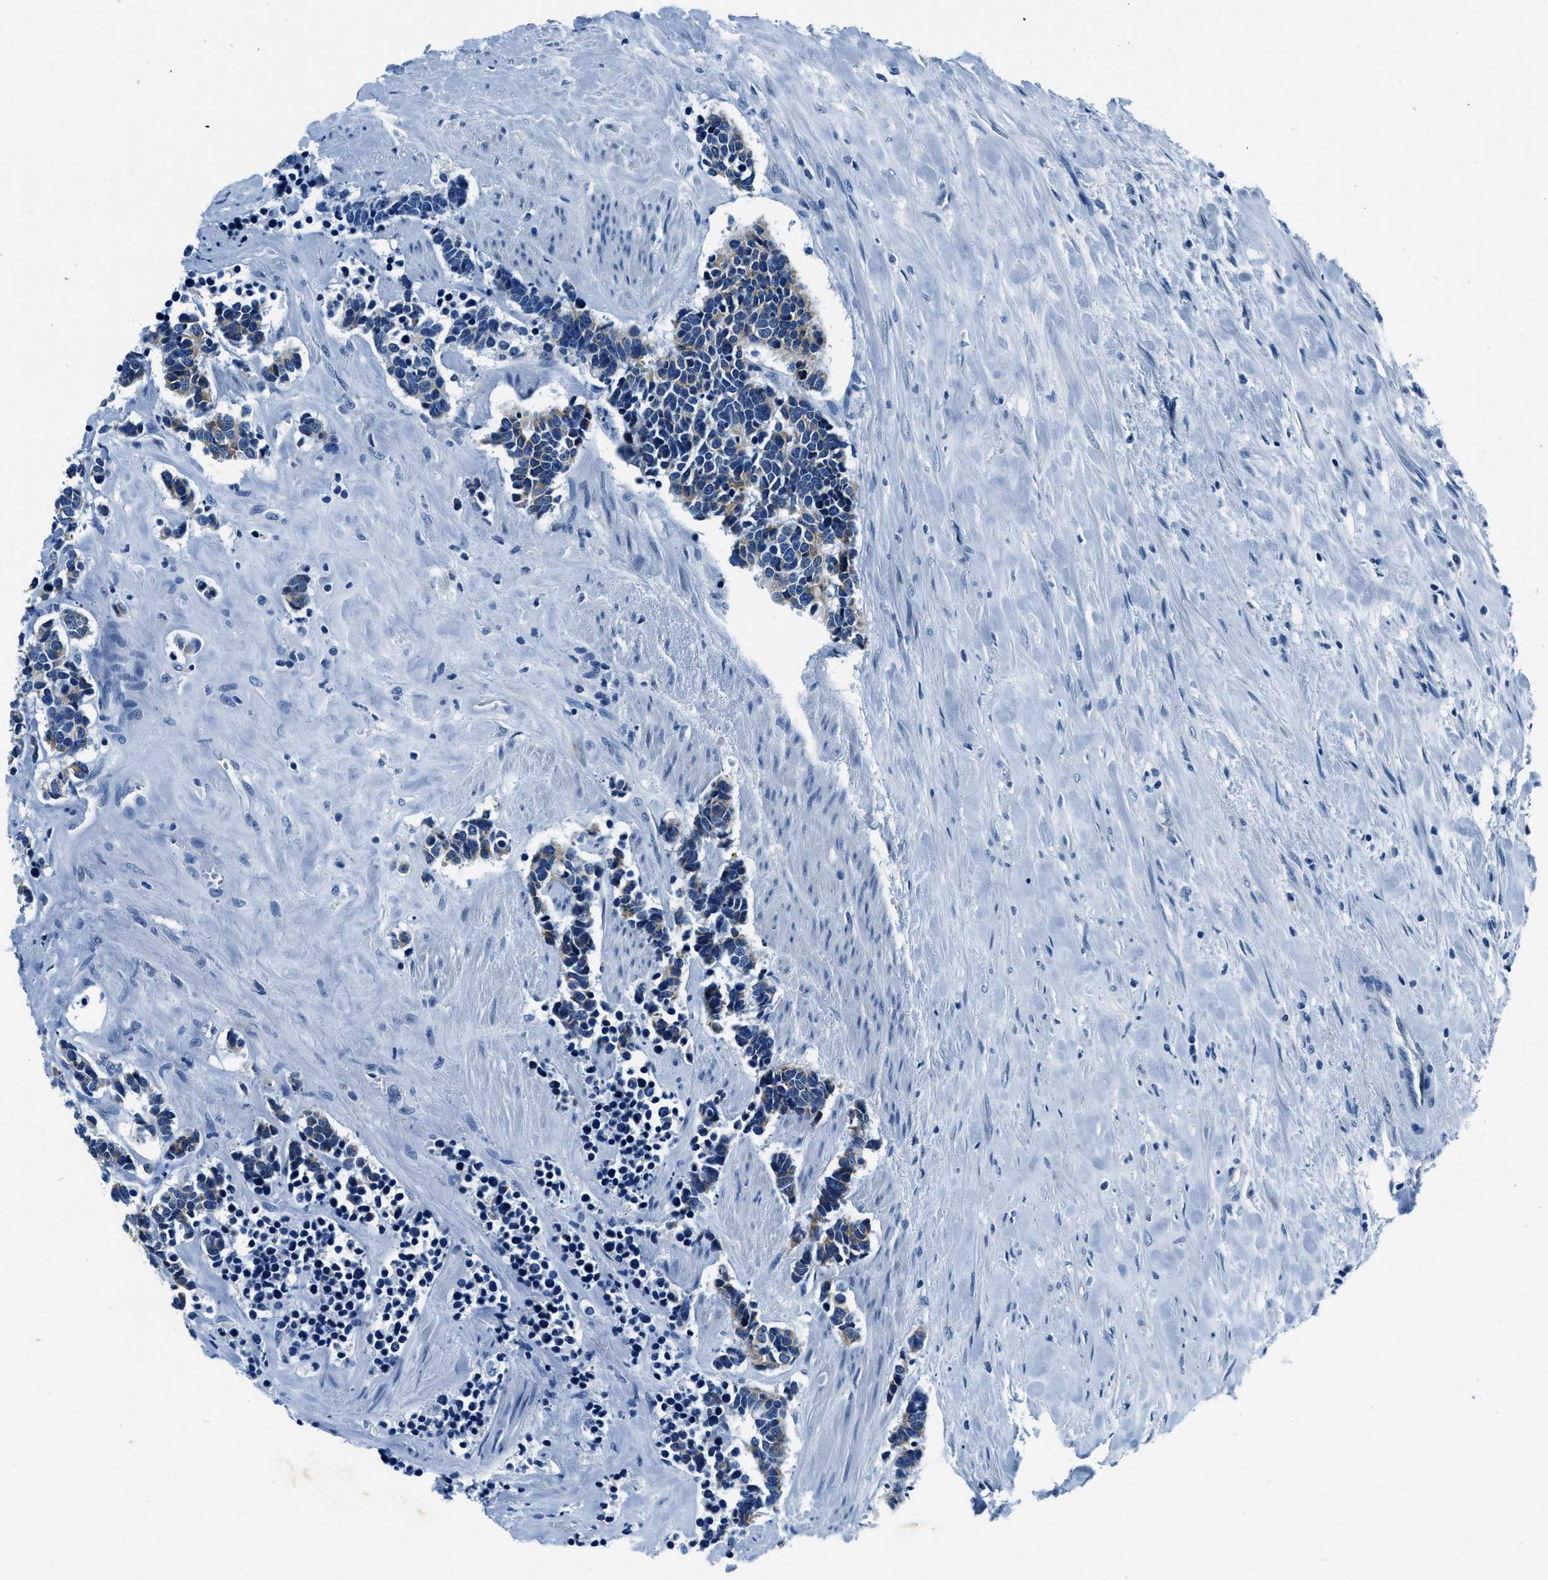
{"staining": {"intensity": "weak", "quantity": "25%-75%", "location": "cytoplasmic/membranous"}, "tissue": "carcinoid", "cell_type": "Tumor cells", "image_type": "cancer", "snomed": [{"axis": "morphology", "description": "Carcinoma, NOS"}, {"axis": "morphology", "description": "Carcinoid, malignant, NOS"}, {"axis": "topography", "description": "Urinary bladder"}], "caption": "Carcinoid tissue reveals weak cytoplasmic/membranous staining in about 25%-75% of tumor cells, visualized by immunohistochemistry.", "gene": "UBAC2", "patient": {"sex": "male", "age": 57}}